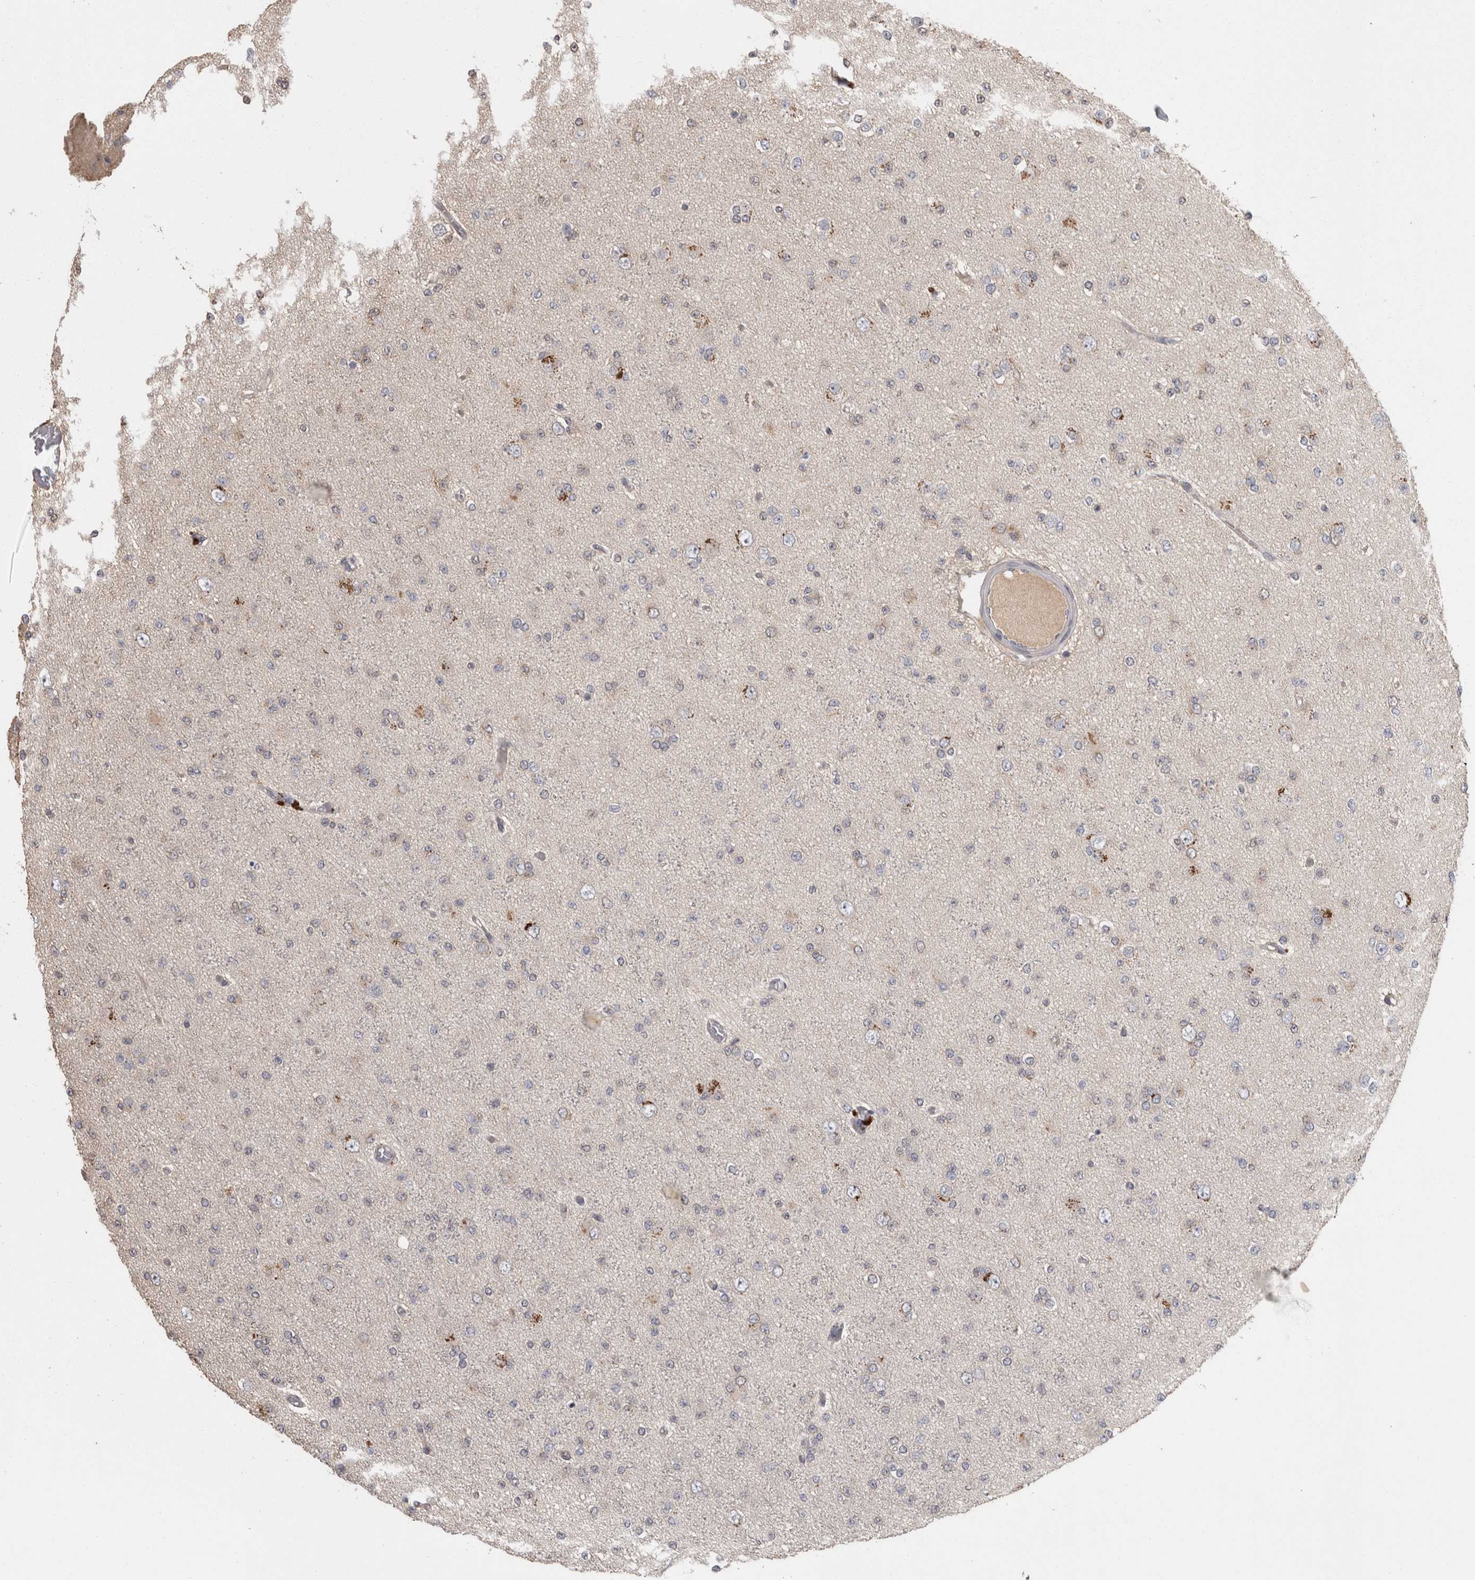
{"staining": {"intensity": "negative", "quantity": "none", "location": "none"}, "tissue": "glioma", "cell_type": "Tumor cells", "image_type": "cancer", "snomed": [{"axis": "morphology", "description": "Glioma, malignant, Low grade"}, {"axis": "topography", "description": "Brain"}], "caption": "A micrograph of glioma stained for a protein exhibits no brown staining in tumor cells.", "gene": "PCM1", "patient": {"sex": "female", "age": 22}}